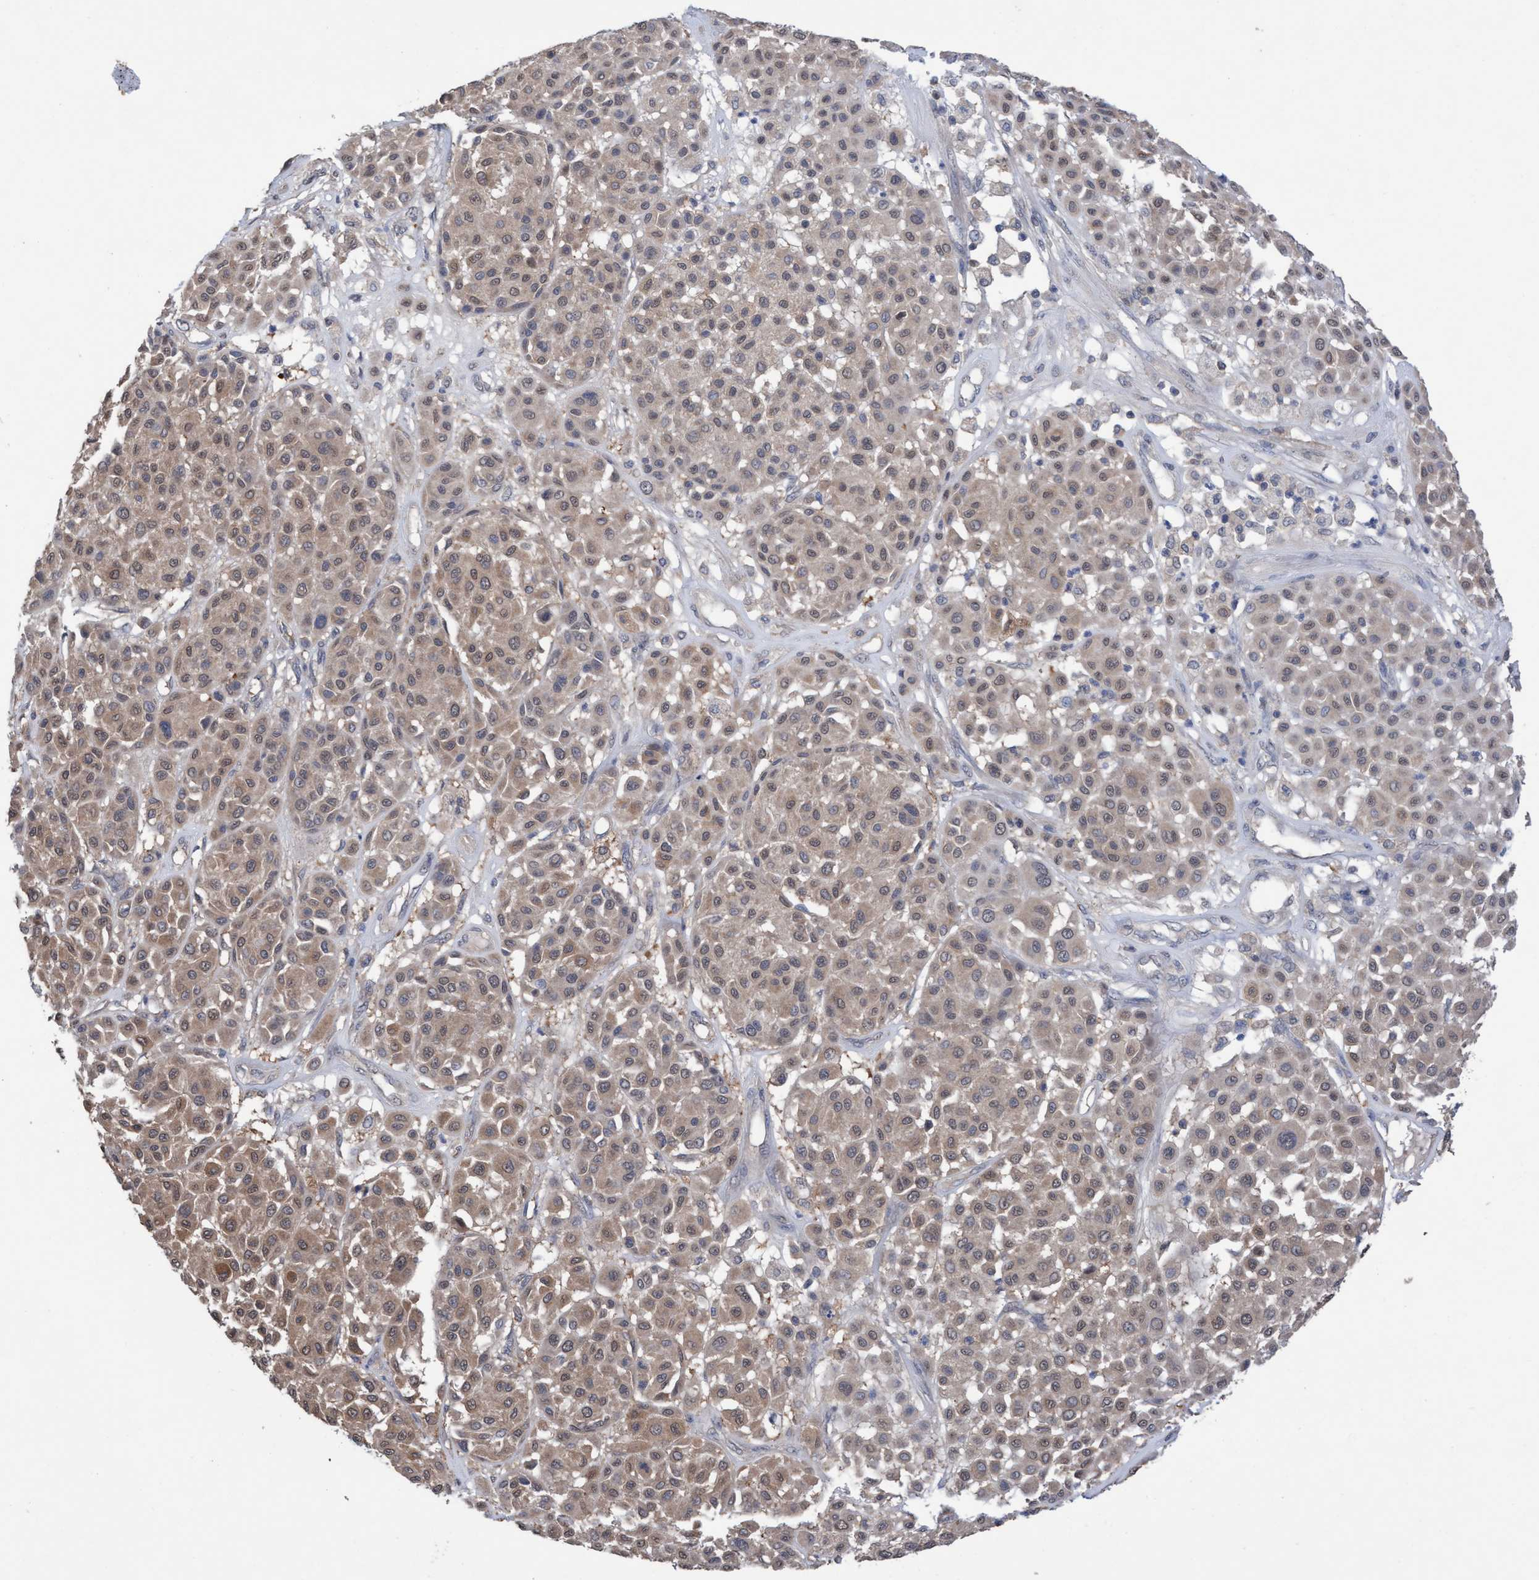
{"staining": {"intensity": "weak", "quantity": "<25%", "location": "cytoplasmic/membranous"}, "tissue": "melanoma", "cell_type": "Tumor cells", "image_type": "cancer", "snomed": [{"axis": "morphology", "description": "Malignant melanoma, Metastatic site"}, {"axis": "topography", "description": "Soft tissue"}], "caption": "Immunohistochemistry image of neoplastic tissue: human malignant melanoma (metastatic site) stained with DAB demonstrates no significant protein staining in tumor cells.", "gene": "GLOD4", "patient": {"sex": "male", "age": 41}}